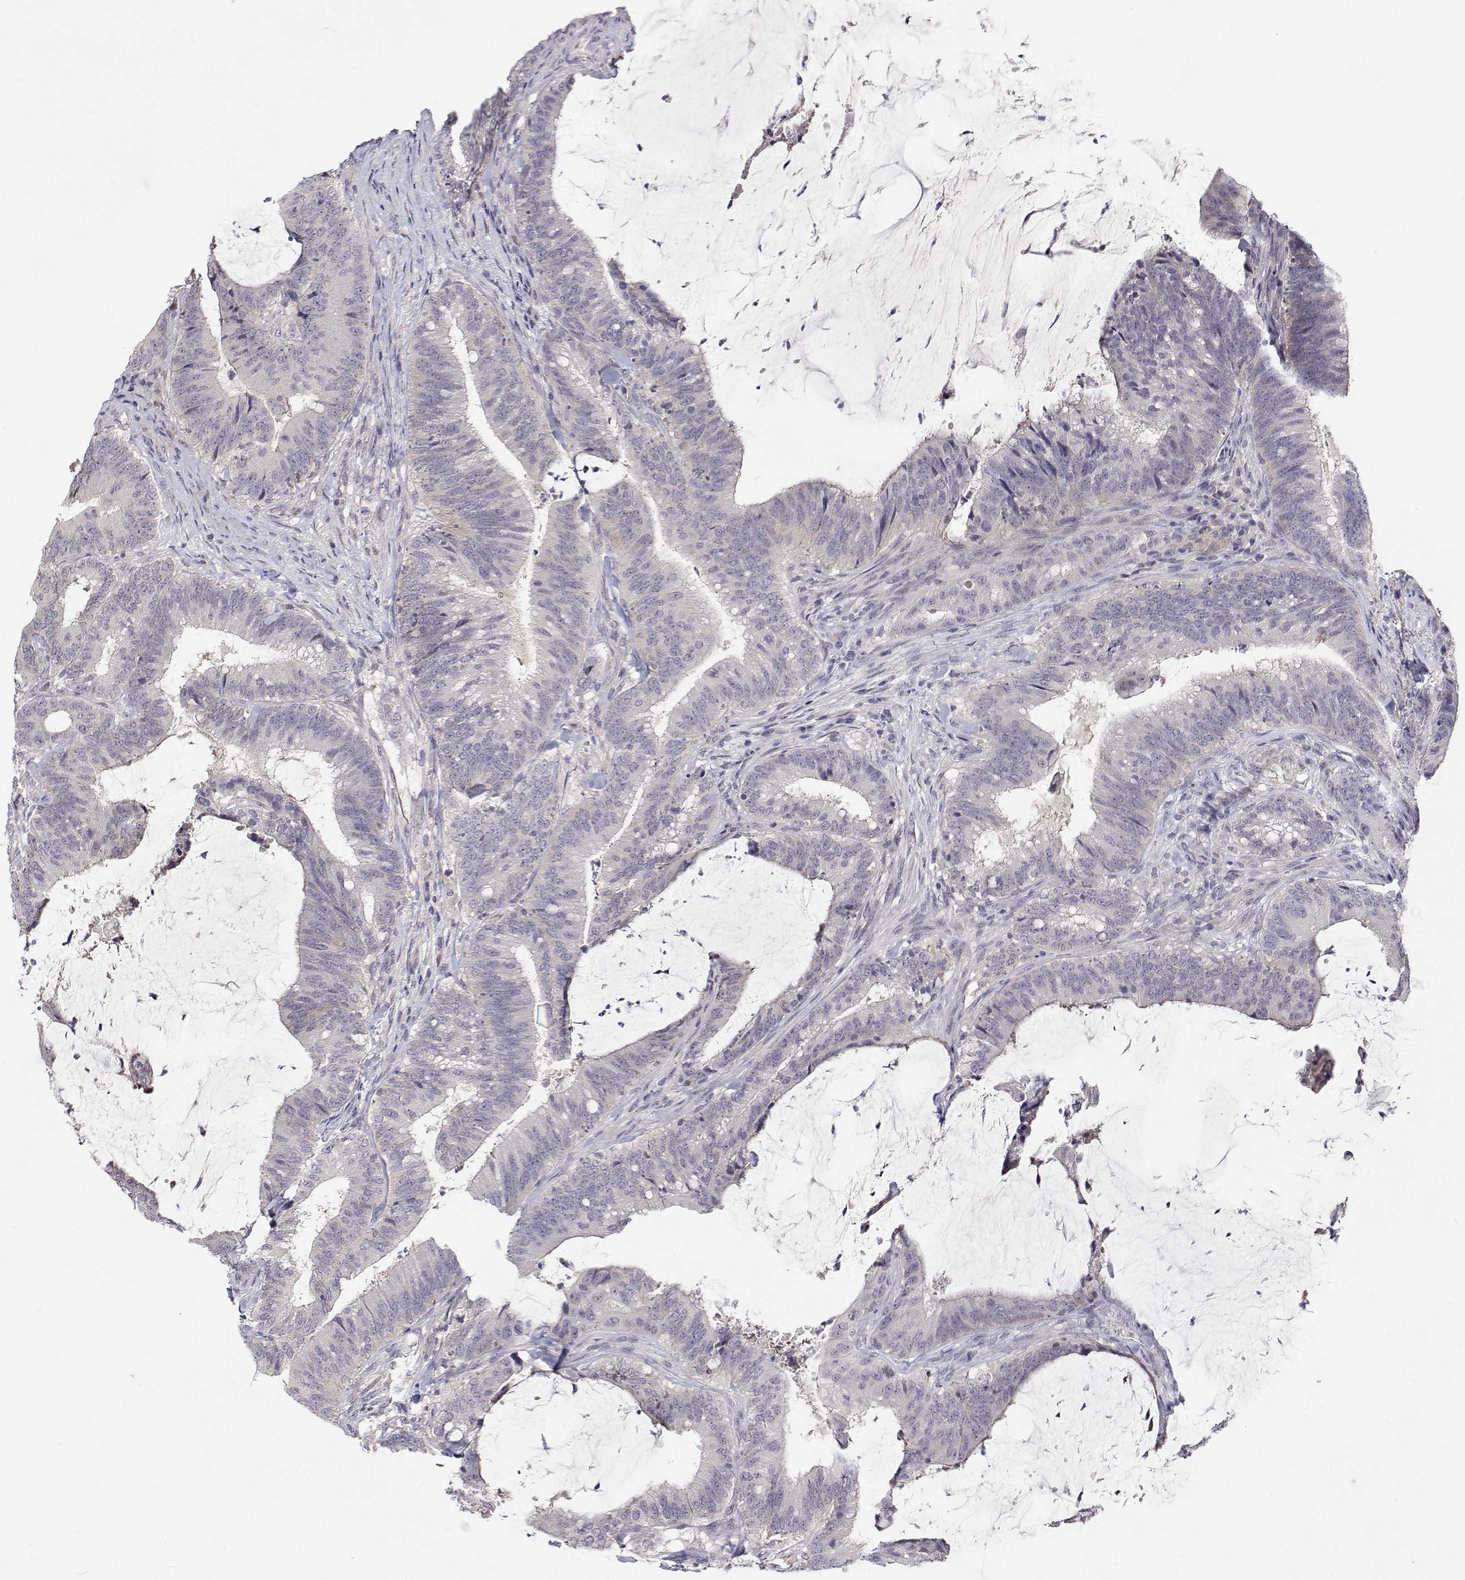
{"staining": {"intensity": "negative", "quantity": "none", "location": "none"}, "tissue": "colorectal cancer", "cell_type": "Tumor cells", "image_type": "cancer", "snomed": [{"axis": "morphology", "description": "Adenocarcinoma, NOS"}, {"axis": "topography", "description": "Colon"}], "caption": "Tumor cells show no significant expression in colorectal cancer (adenocarcinoma).", "gene": "MYPN", "patient": {"sex": "female", "age": 43}}